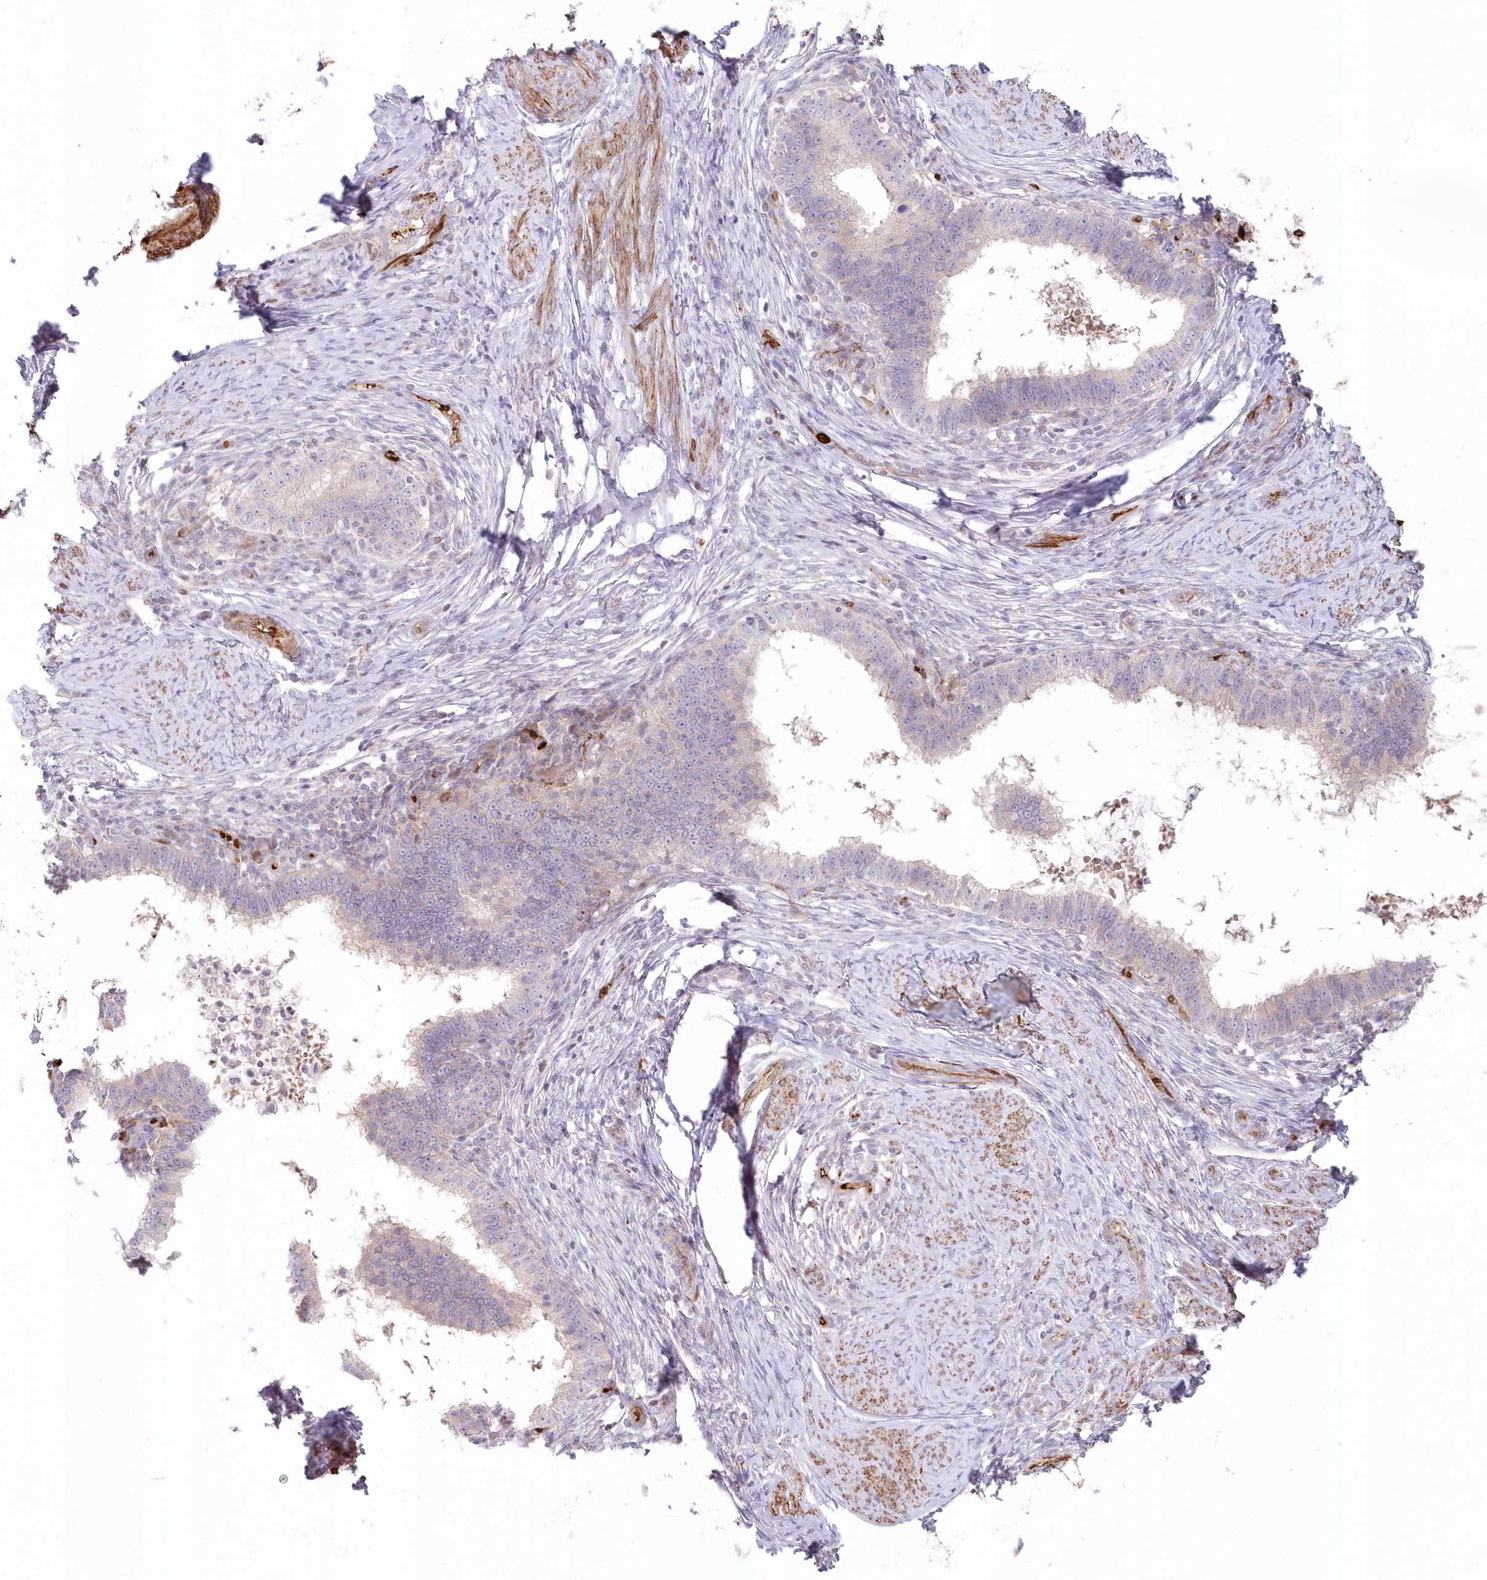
{"staining": {"intensity": "negative", "quantity": "none", "location": "none"}, "tissue": "cervical cancer", "cell_type": "Tumor cells", "image_type": "cancer", "snomed": [{"axis": "morphology", "description": "Adenocarcinoma, NOS"}, {"axis": "topography", "description": "Cervix"}], "caption": "Protein analysis of cervical adenocarcinoma reveals no significant positivity in tumor cells. (DAB (3,3'-diaminobenzidine) immunohistochemistry (IHC) with hematoxylin counter stain).", "gene": "SERINC1", "patient": {"sex": "female", "age": 36}}